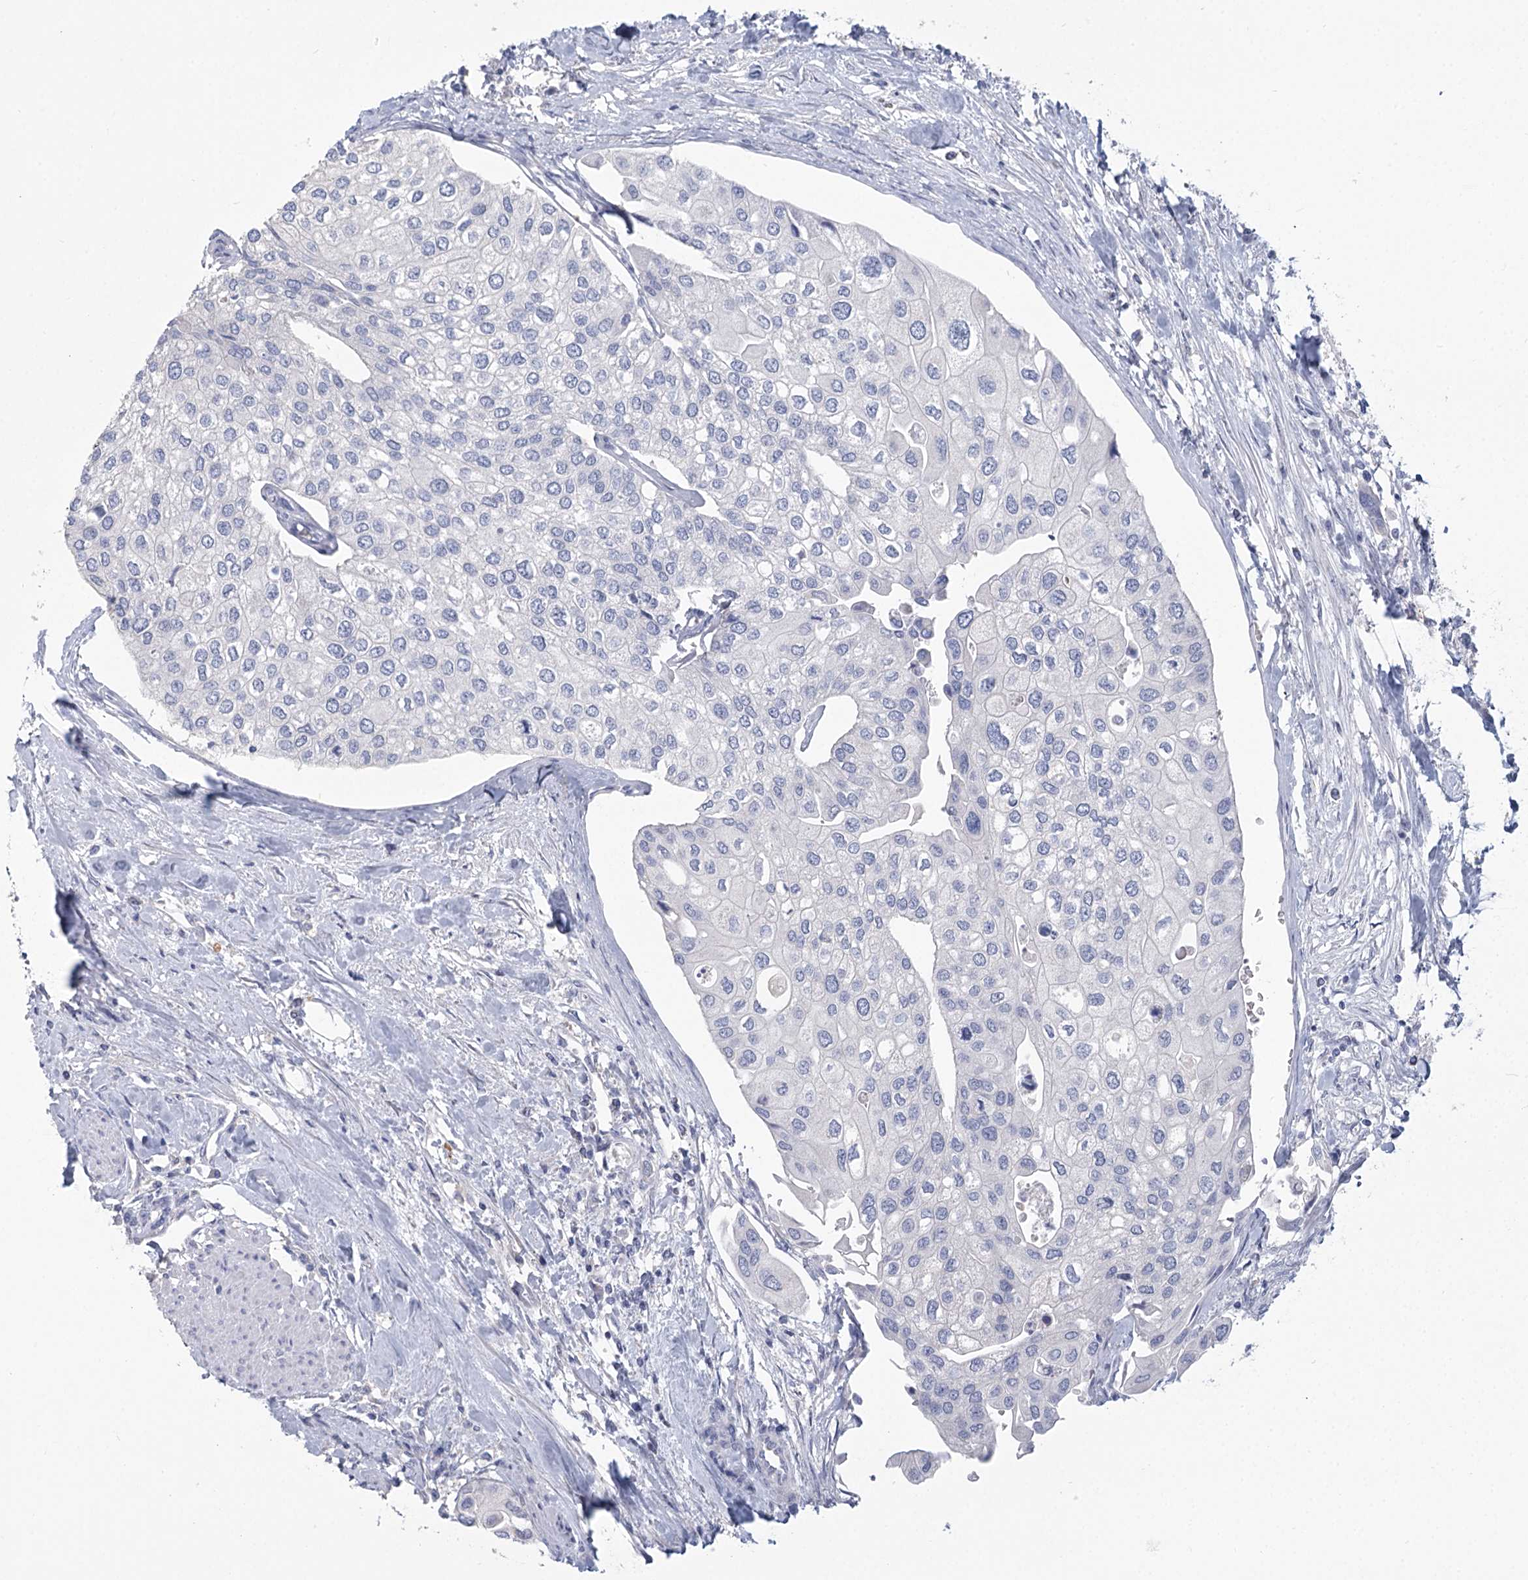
{"staining": {"intensity": "negative", "quantity": "none", "location": "none"}, "tissue": "urothelial cancer", "cell_type": "Tumor cells", "image_type": "cancer", "snomed": [{"axis": "morphology", "description": "Urothelial carcinoma, High grade"}, {"axis": "topography", "description": "Urinary bladder"}], "caption": "Tumor cells are negative for protein expression in human urothelial carcinoma (high-grade).", "gene": "CNTLN", "patient": {"sex": "male", "age": 64}}